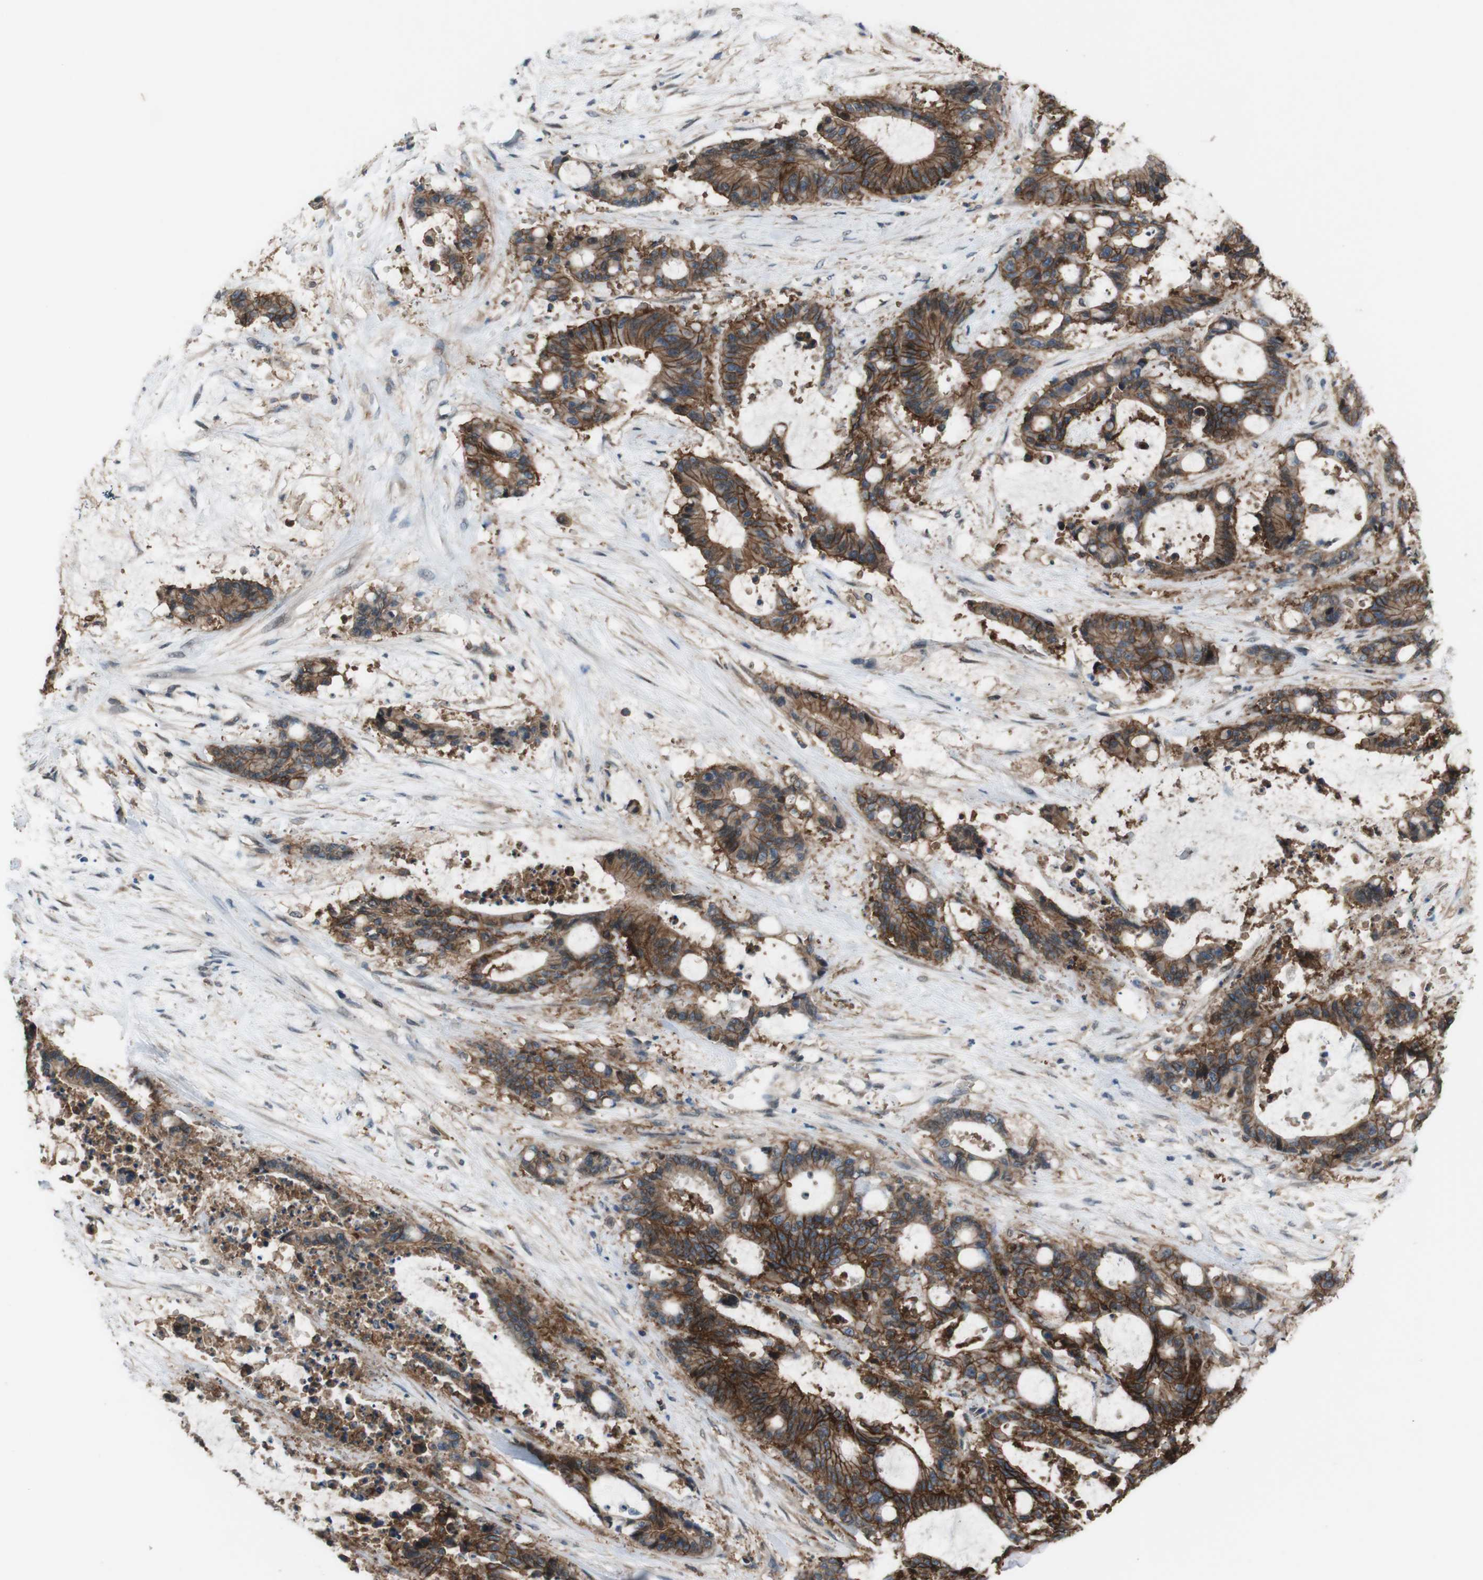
{"staining": {"intensity": "strong", "quantity": ">75%", "location": "cytoplasmic/membranous"}, "tissue": "liver cancer", "cell_type": "Tumor cells", "image_type": "cancer", "snomed": [{"axis": "morphology", "description": "Normal tissue, NOS"}, {"axis": "morphology", "description": "Cholangiocarcinoma"}, {"axis": "topography", "description": "Liver"}, {"axis": "topography", "description": "Peripheral nerve tissue"}], "caption": "Immunohistochemical staining of liver cancer (cholangiocarcinoma) reveals strong cytoplasmic/membranous protein positivity in approximately >75% of tumor cells. (DAB = brown stain, brightfield microscopy at high magnification).", "gene": "ATP2B1", "patient": {"sex": "female", "age": 73}}